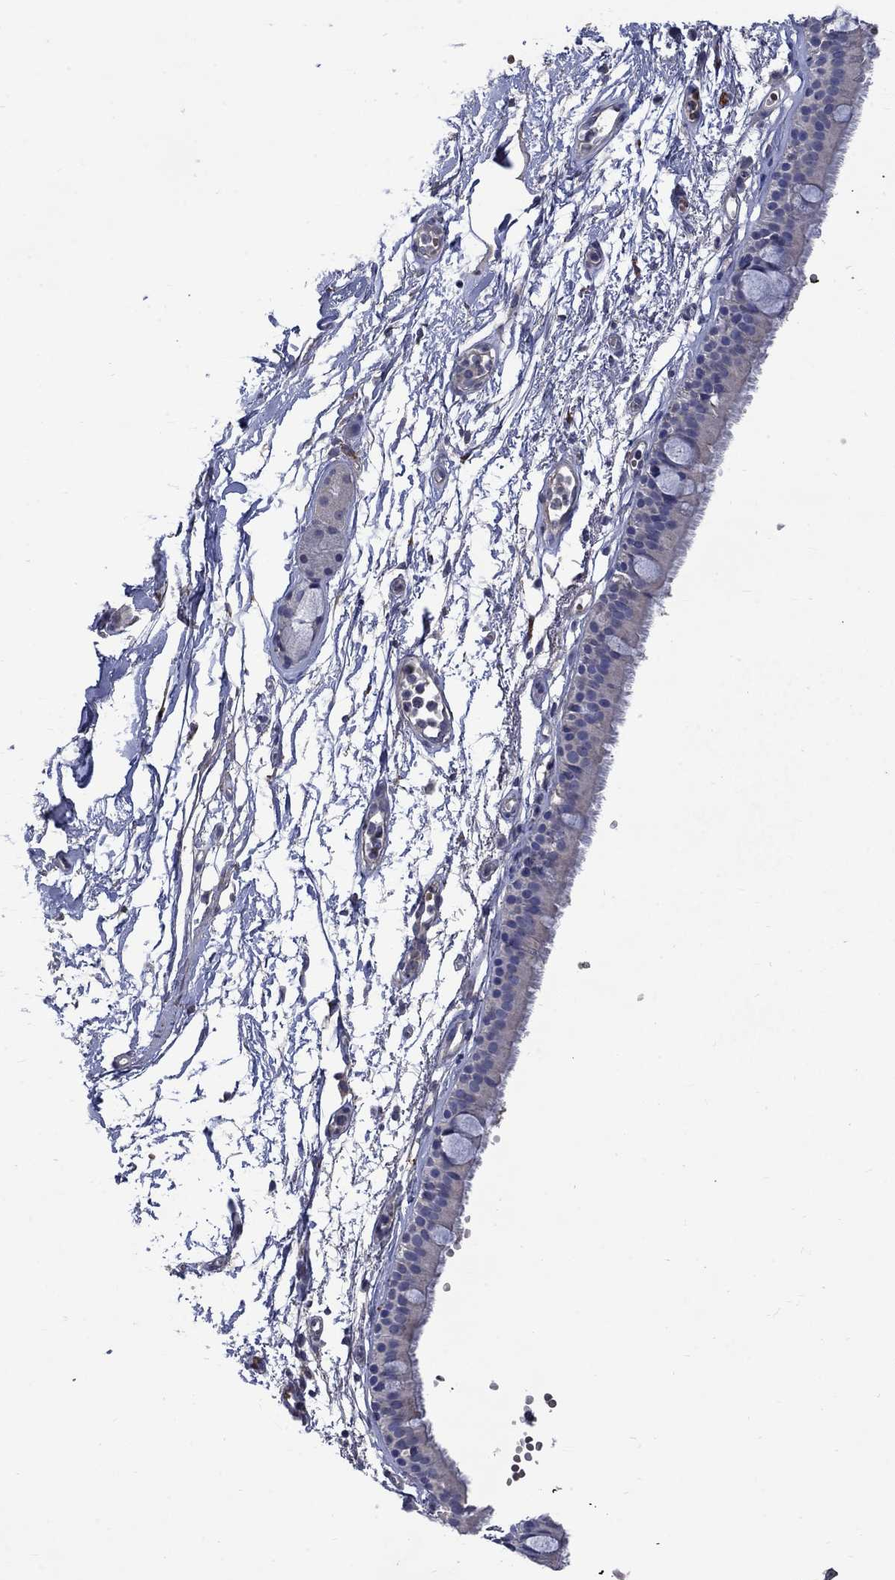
{"staining": {"intensity": "negative", "quantity": "none", "location": "none"}, "tissue": "bronchus", "cell_type": "Respiratory epithelial cells", "image_type": "normal", "snomed": [{"axis": "morphology", "description": "Normal tissue, NOS"}, {"axis": "topography", "description": "Cartilage tissue"}, {"axis": "topography", "description": "Bronchus"}], "caption": "This is an IHC micrograph of normal human bronchus. There is no expression in respiratory epithelial cells.", "gene": "HSPA12A", "patient": {"sex": "male", "age": 66}}